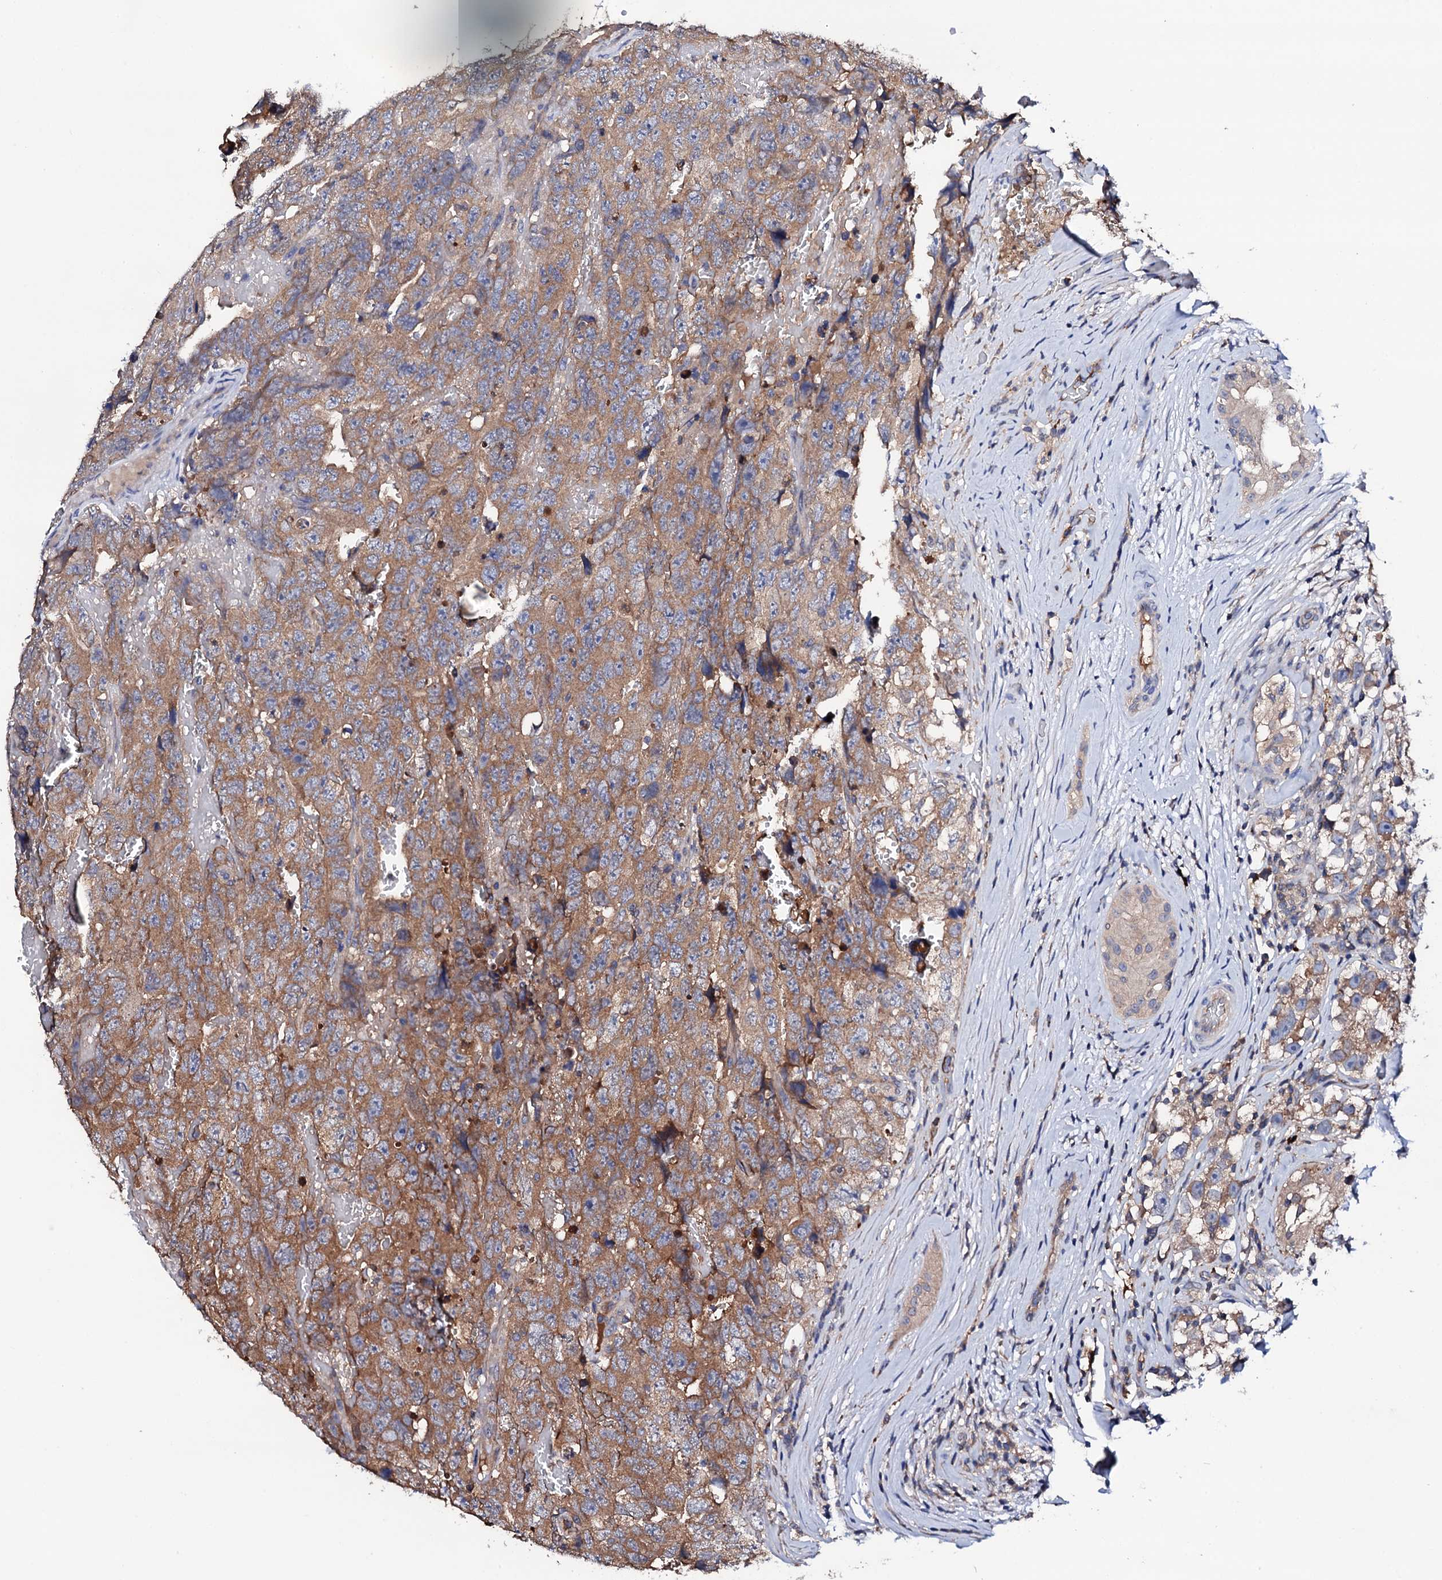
{"staining": {"intensity": "moderate", "quantity": ">75%", "location": "cytoplasmic/membranous"}, "tissue": "testis cancer", "cell_type": "Tumor cells", "image_type": "cancer", "snomed": [{"axis": "morphology", "description": "Carcinoma, Embryonal, NOS"}, {"axis": "topography", "description": "Testis"}], "caption": "Immunohistochemical staining of testis cancer reveals moderate cytoplasmic/membranous protein expression in approximately >75% of tumor cells.", "gene": "TCAF2", "patient": {"sex": "male", "age": 45}}